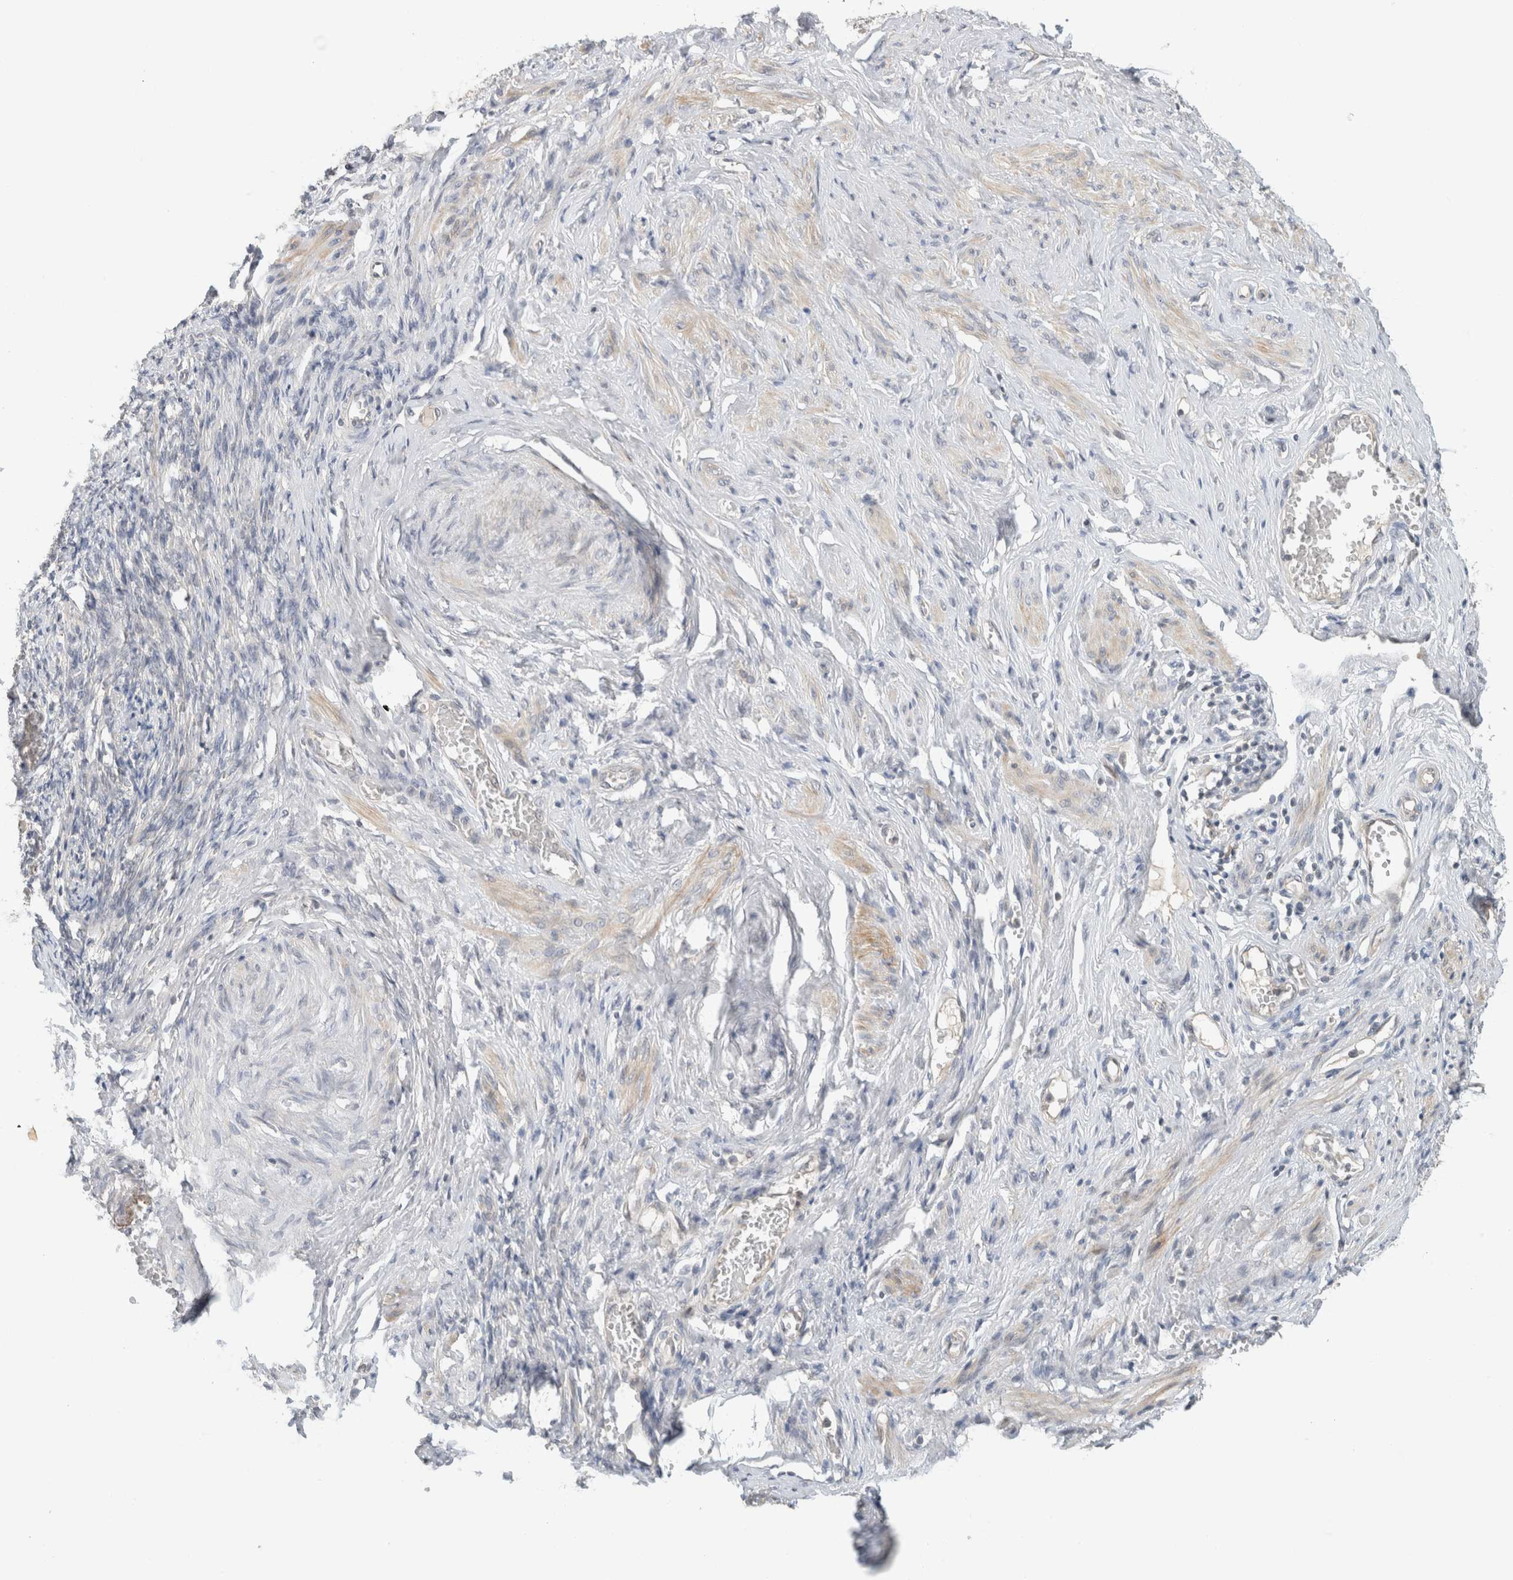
{"staining": {"intensity": "negative", "quantity": "none", "location": "none"}, "tissue": "adipose tissue", "cell_type": "Adipocytes", "image_type": "normal", "snomed": [{"axis": "morphology", "description": "Normal tissue, NOS"}, {"axis": "topography", "description": "Vascular tissue"}, {"axis": "topography", "description": "Fallopian tube"}, {"axis": "topography", "description": "Ovary"}], "caption": "Immunohistochemistry (IHC) histopathology image of normal adipose tissue: human adipose tissue stained with DAB (3,3'-diaminobenzidine) shows no significant protein expression in adipocytes.", "gene": "ERCC6L2", "patient": {"sex": "female", "age": 67}}